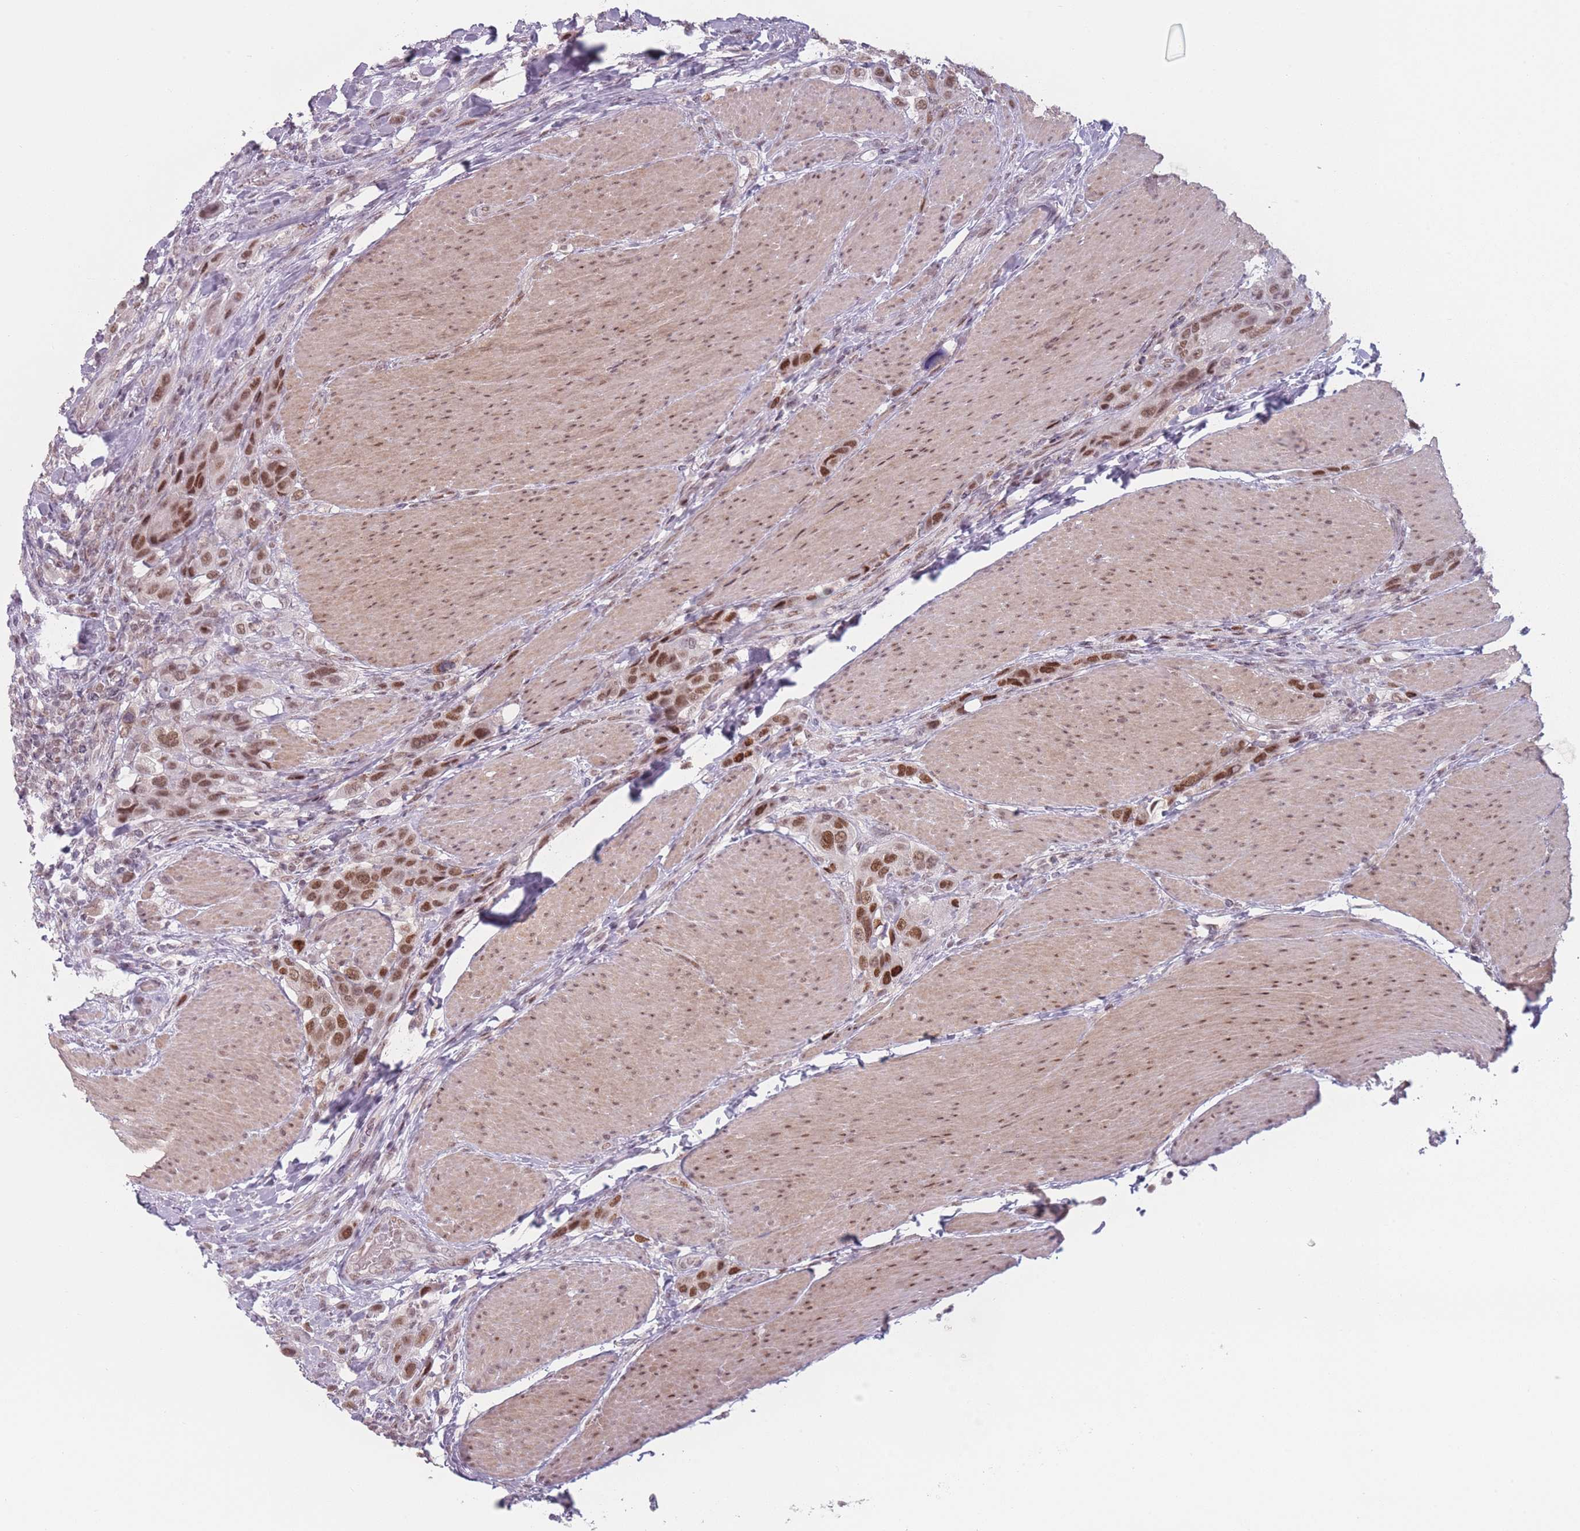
{"staining": {"intensity": "moderate", "quantity": ">75%", "location": "nuclear"}, "tissue": "urothelial cancer", "cell_type": "Tumor cells", "image_type": "cancer", "snomed": [{"axis": "morphology", "description": "Urothelial carcinoma, High grade"}, {"axis": "topography", "description": "Urinary bladder"}], "caption": "This is an image of IHC staining of urothelial carcinoma (high-grade), which shows moderate staining in the nuclear of tumor cells.", "gene": "OR10C1", "patient": {"sex": "male", "age": 50}}